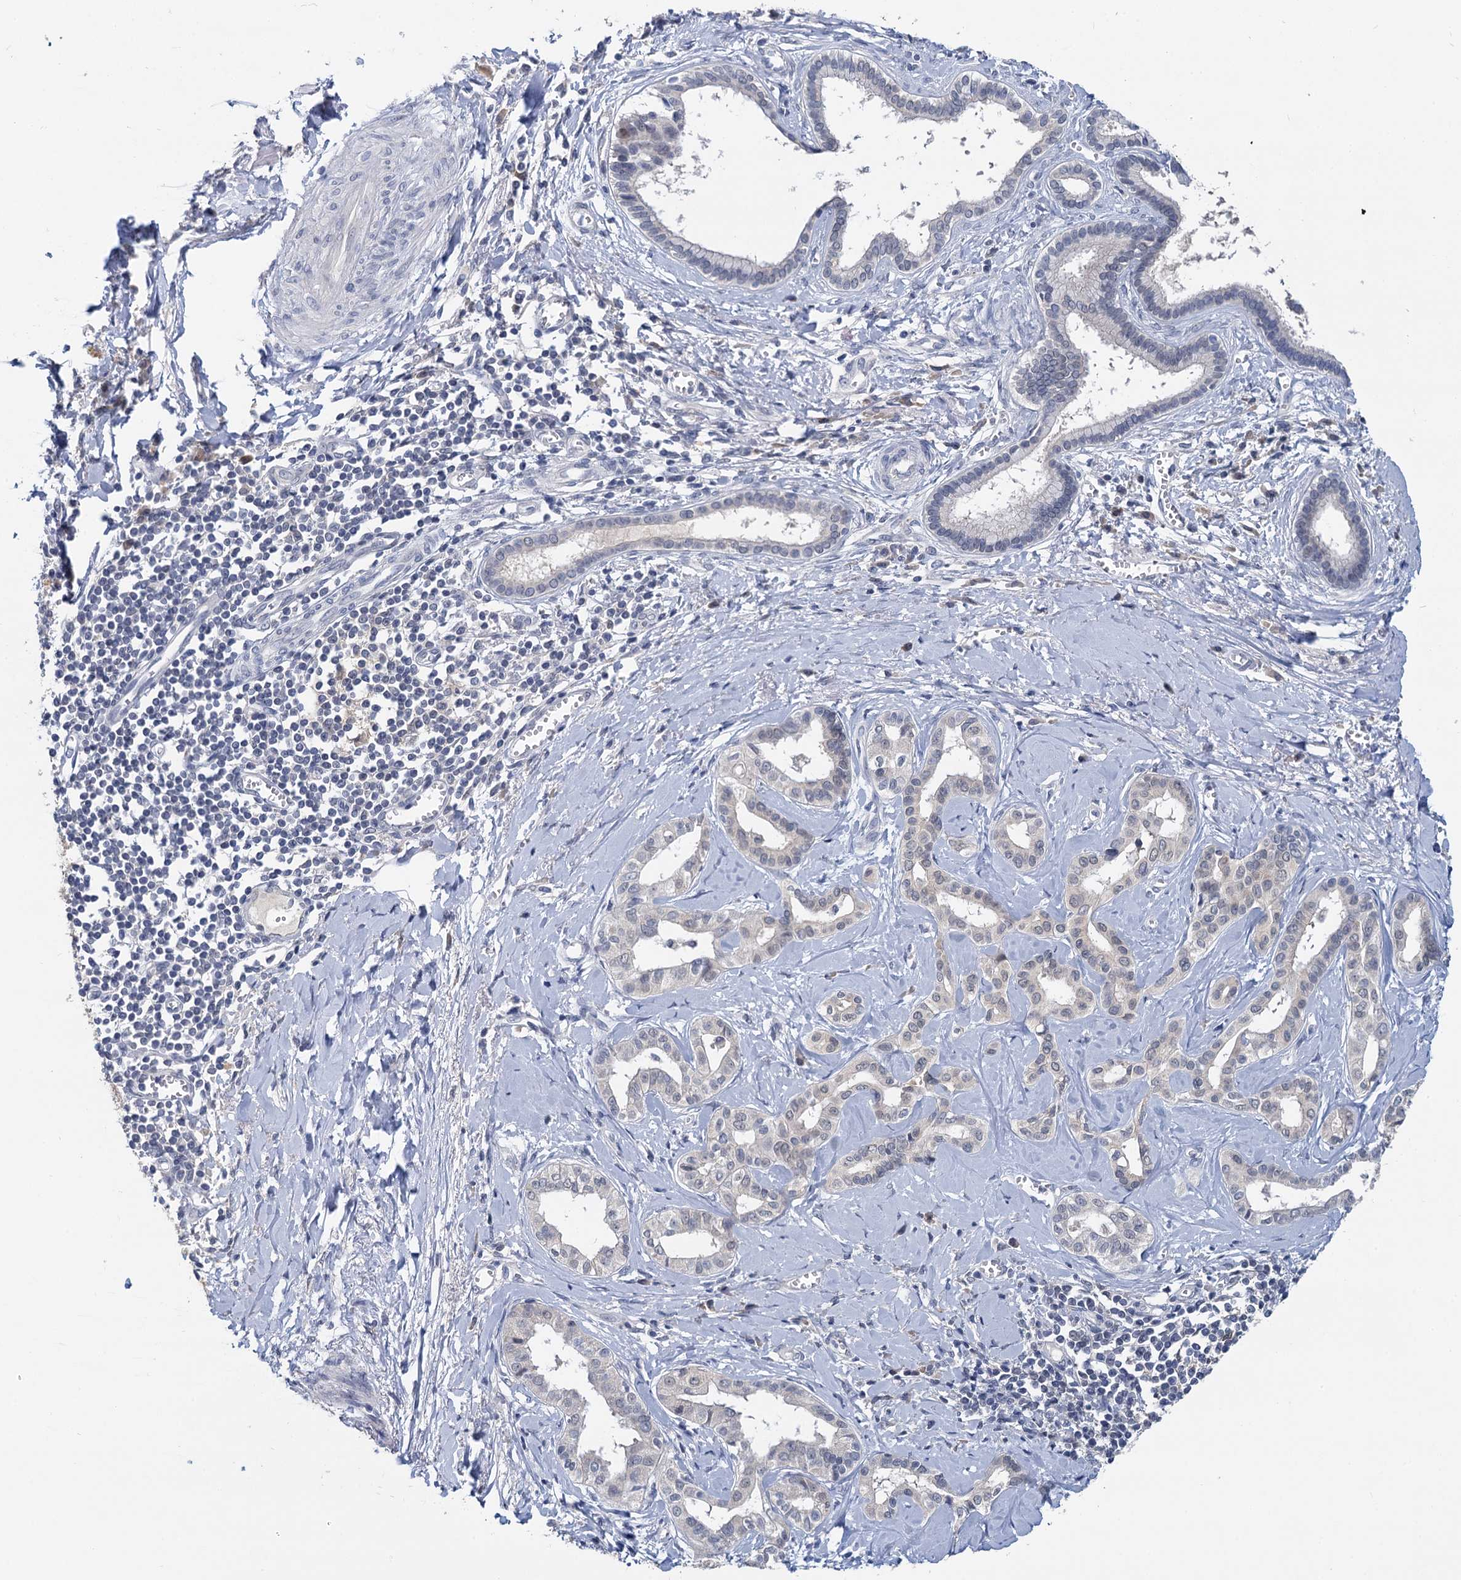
{"staining": {"intensity": "negative", "quantity": "none", "location": "none"}, "tissue": "liver cancer", "cell_type": "Tumor cells", "image_type": "cancer", "snomed": [{"axis": "morphology", "description": "Cholangiocarcinoma"}, {"axis": "topography", "description": "Liver"}], "caption": "DAB immunohistochemical staining of human liver cancer (cholangiocarcinoma) shows no significant expression in tumor cells.", "gene": "ANKRD42", "patient": {"sex": "female", "age": 77}}